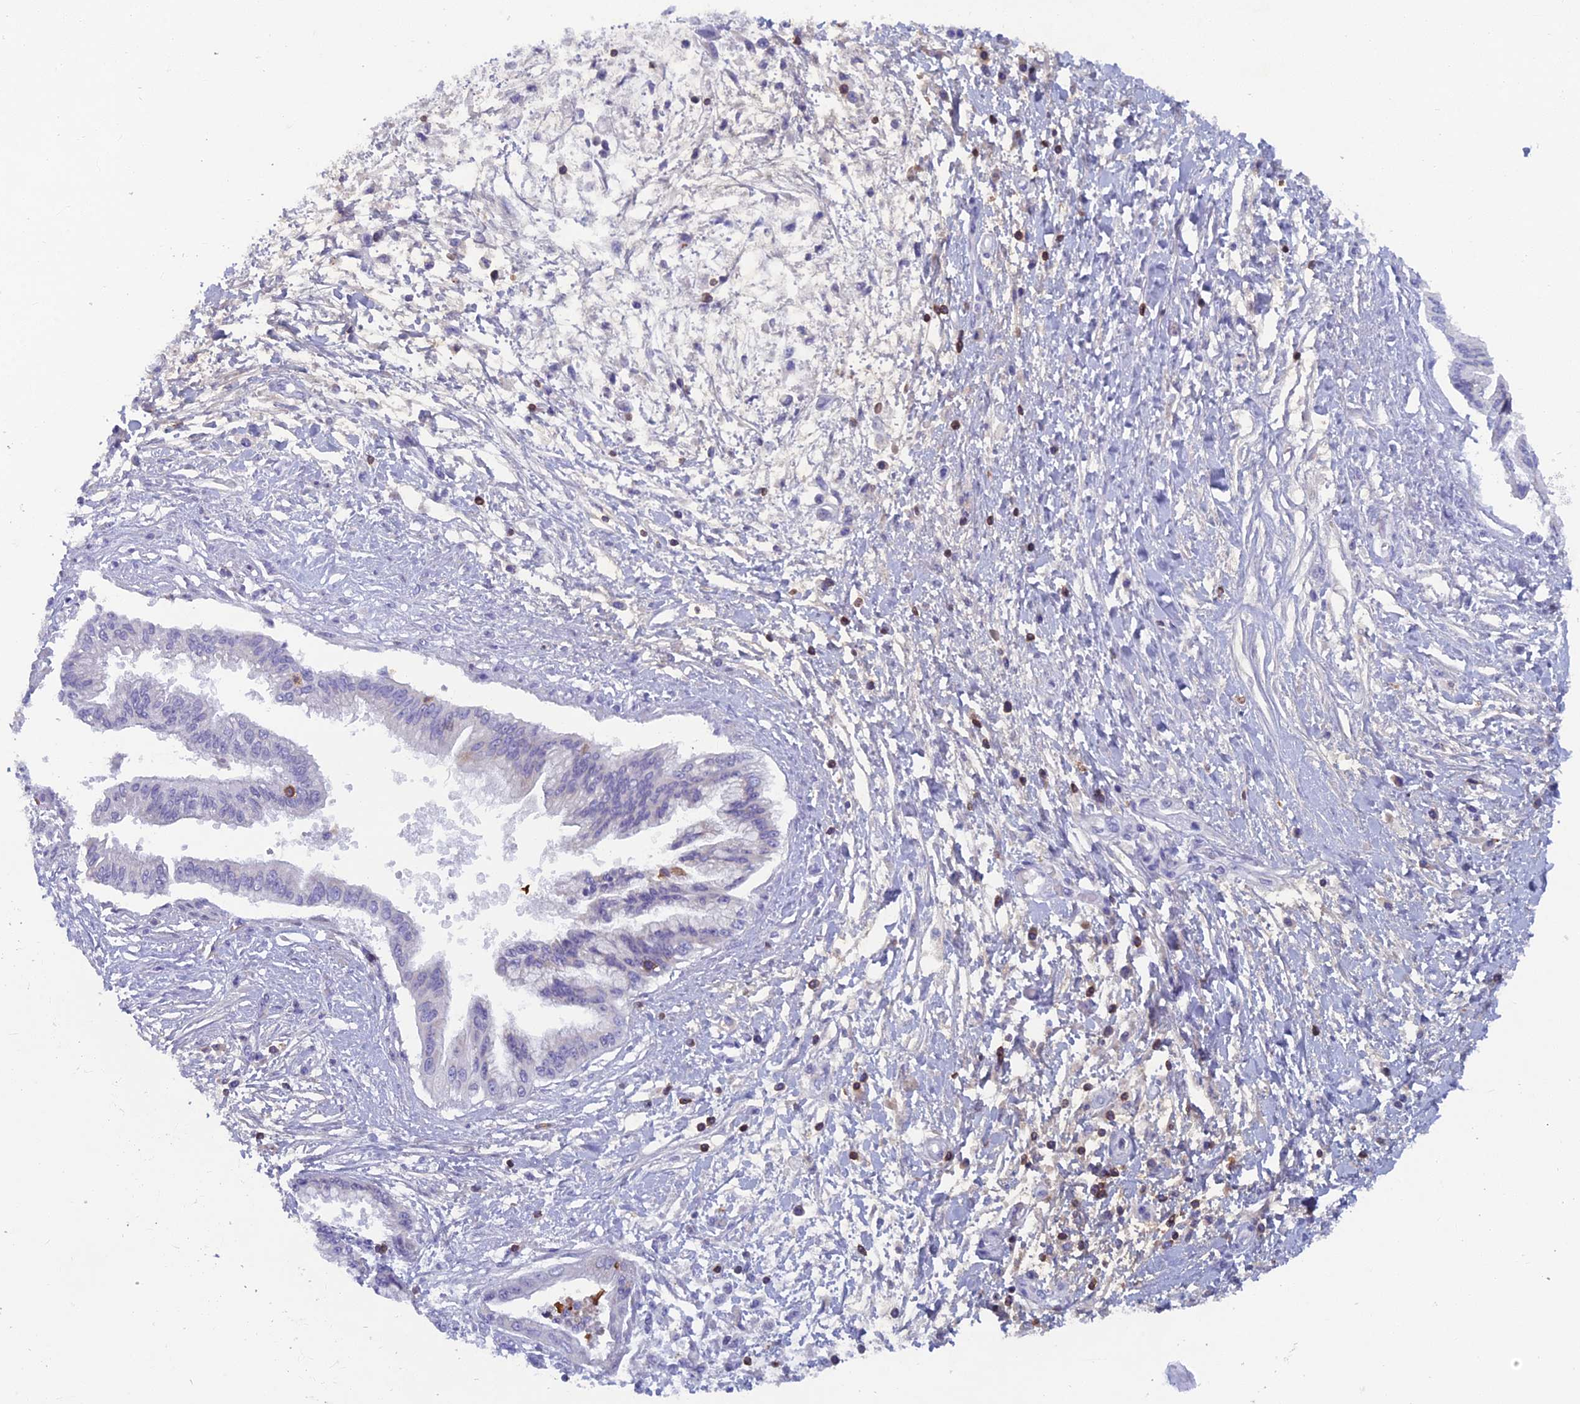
{"staining": {"intensity": "negative", "quantity": "none", "location": "none"}, "tissue": "pancreatic cancer", "cell_type": "Tumor cells", "image_type": "cancer", "snomed": [{"axis": "morphology", "description": "Adenocarcinoma, NOS"}, {"axis": "topography", "description": "Pancreas"}], "caption": "Tumor cells are negative for protein expression in human pancreatic cancer.", "gene": "ABI3BP", "patient": {"sex": "male", "age": 46}}